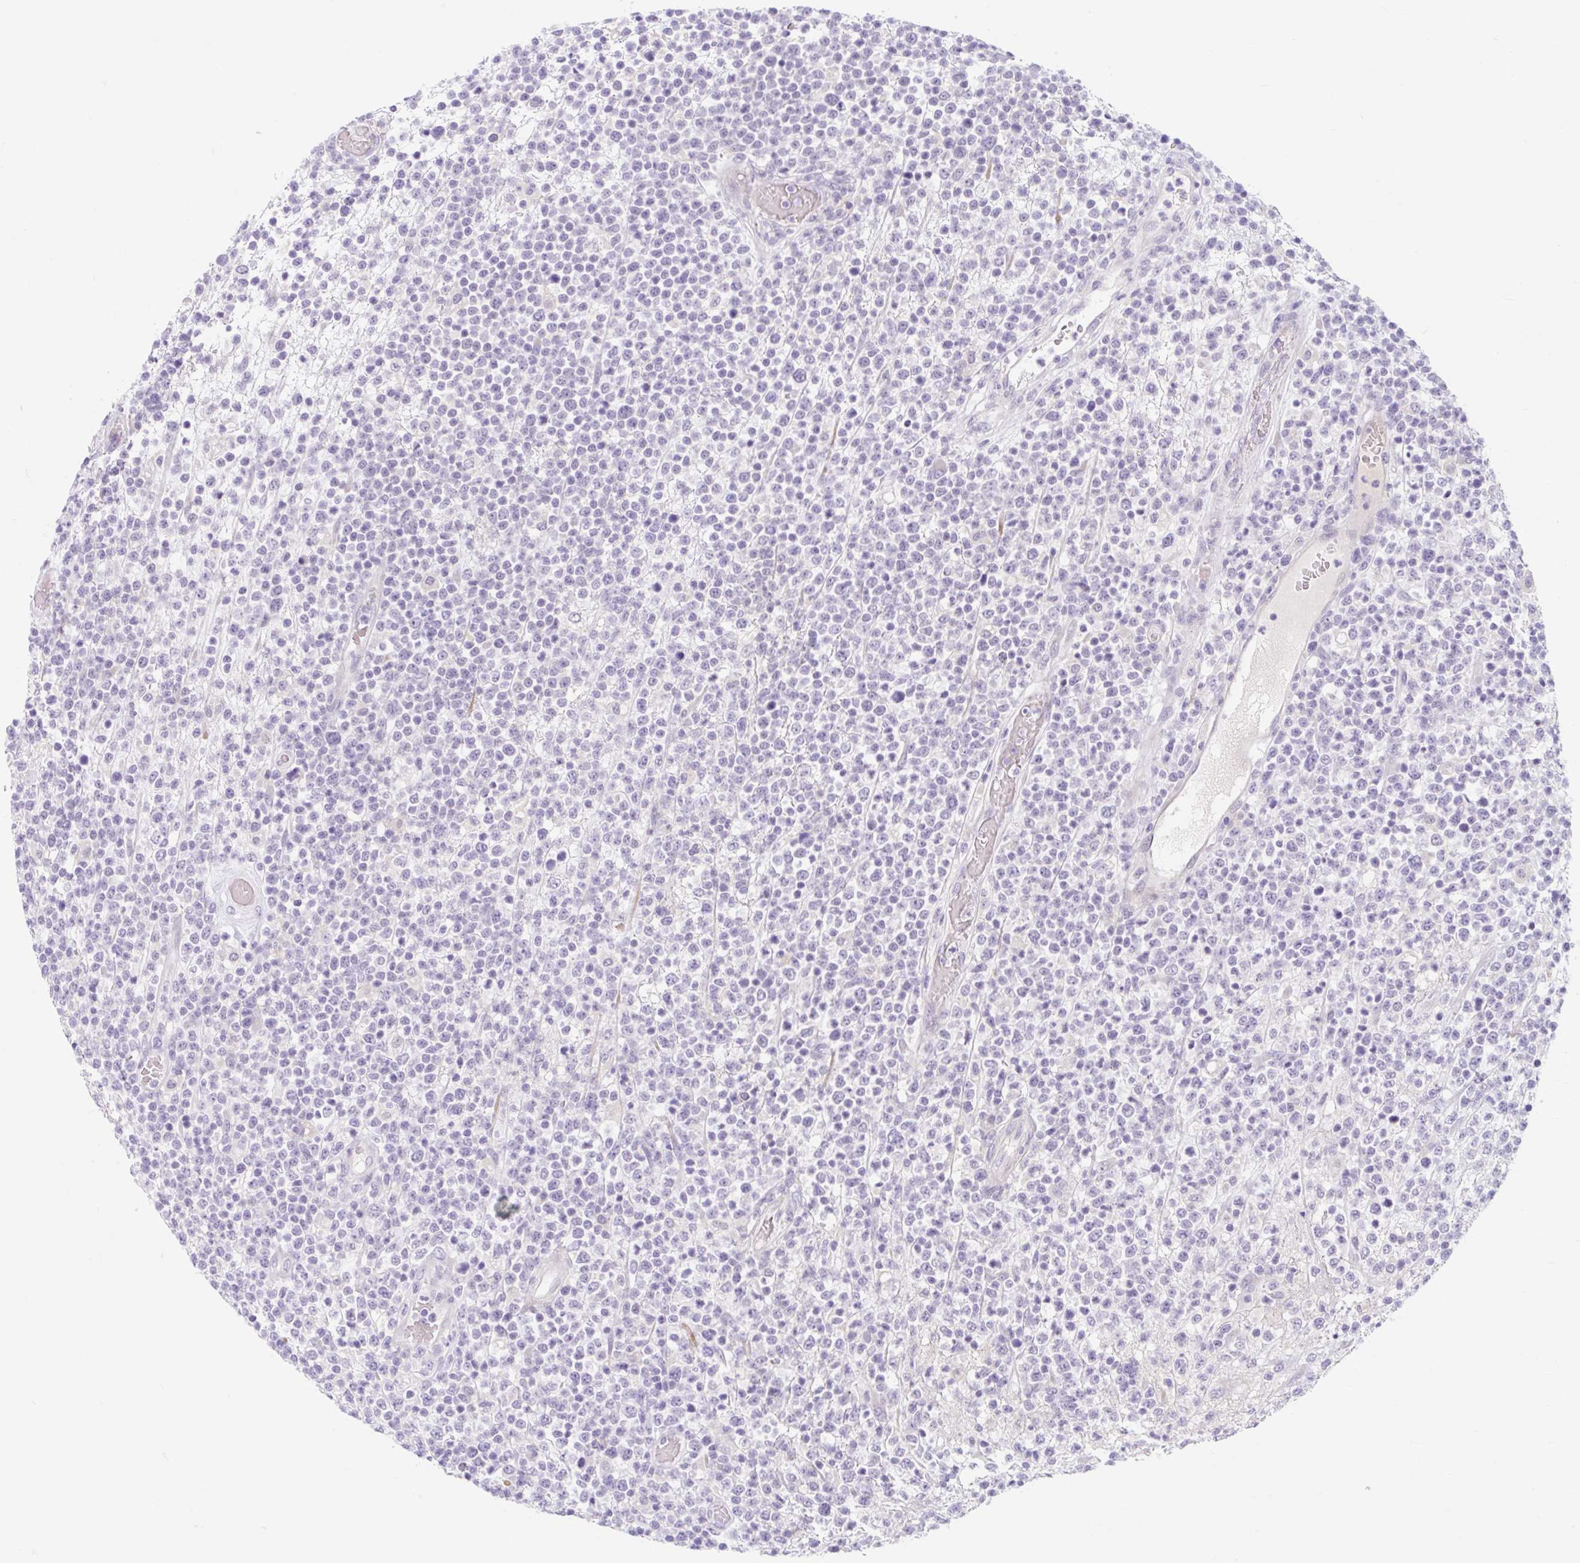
{"staining": {"intensity": "negative", "quantity": "none", "location": "none"}, "tissue": "lymphoma", "cell_type": "Tumor cells", "image_type": "cancer", "snomed": [{"axis": "morphology", "description": "Malignant lymphoma, non-Hodgkin's type, High grade"}, {"axis": "topography", "description": "Colon"}], "caption": "Tumor cells show no significant protein positivity in lymphoma.", "gene": "SLC28A1", "patient": {"sex": "female", "age": 53}}